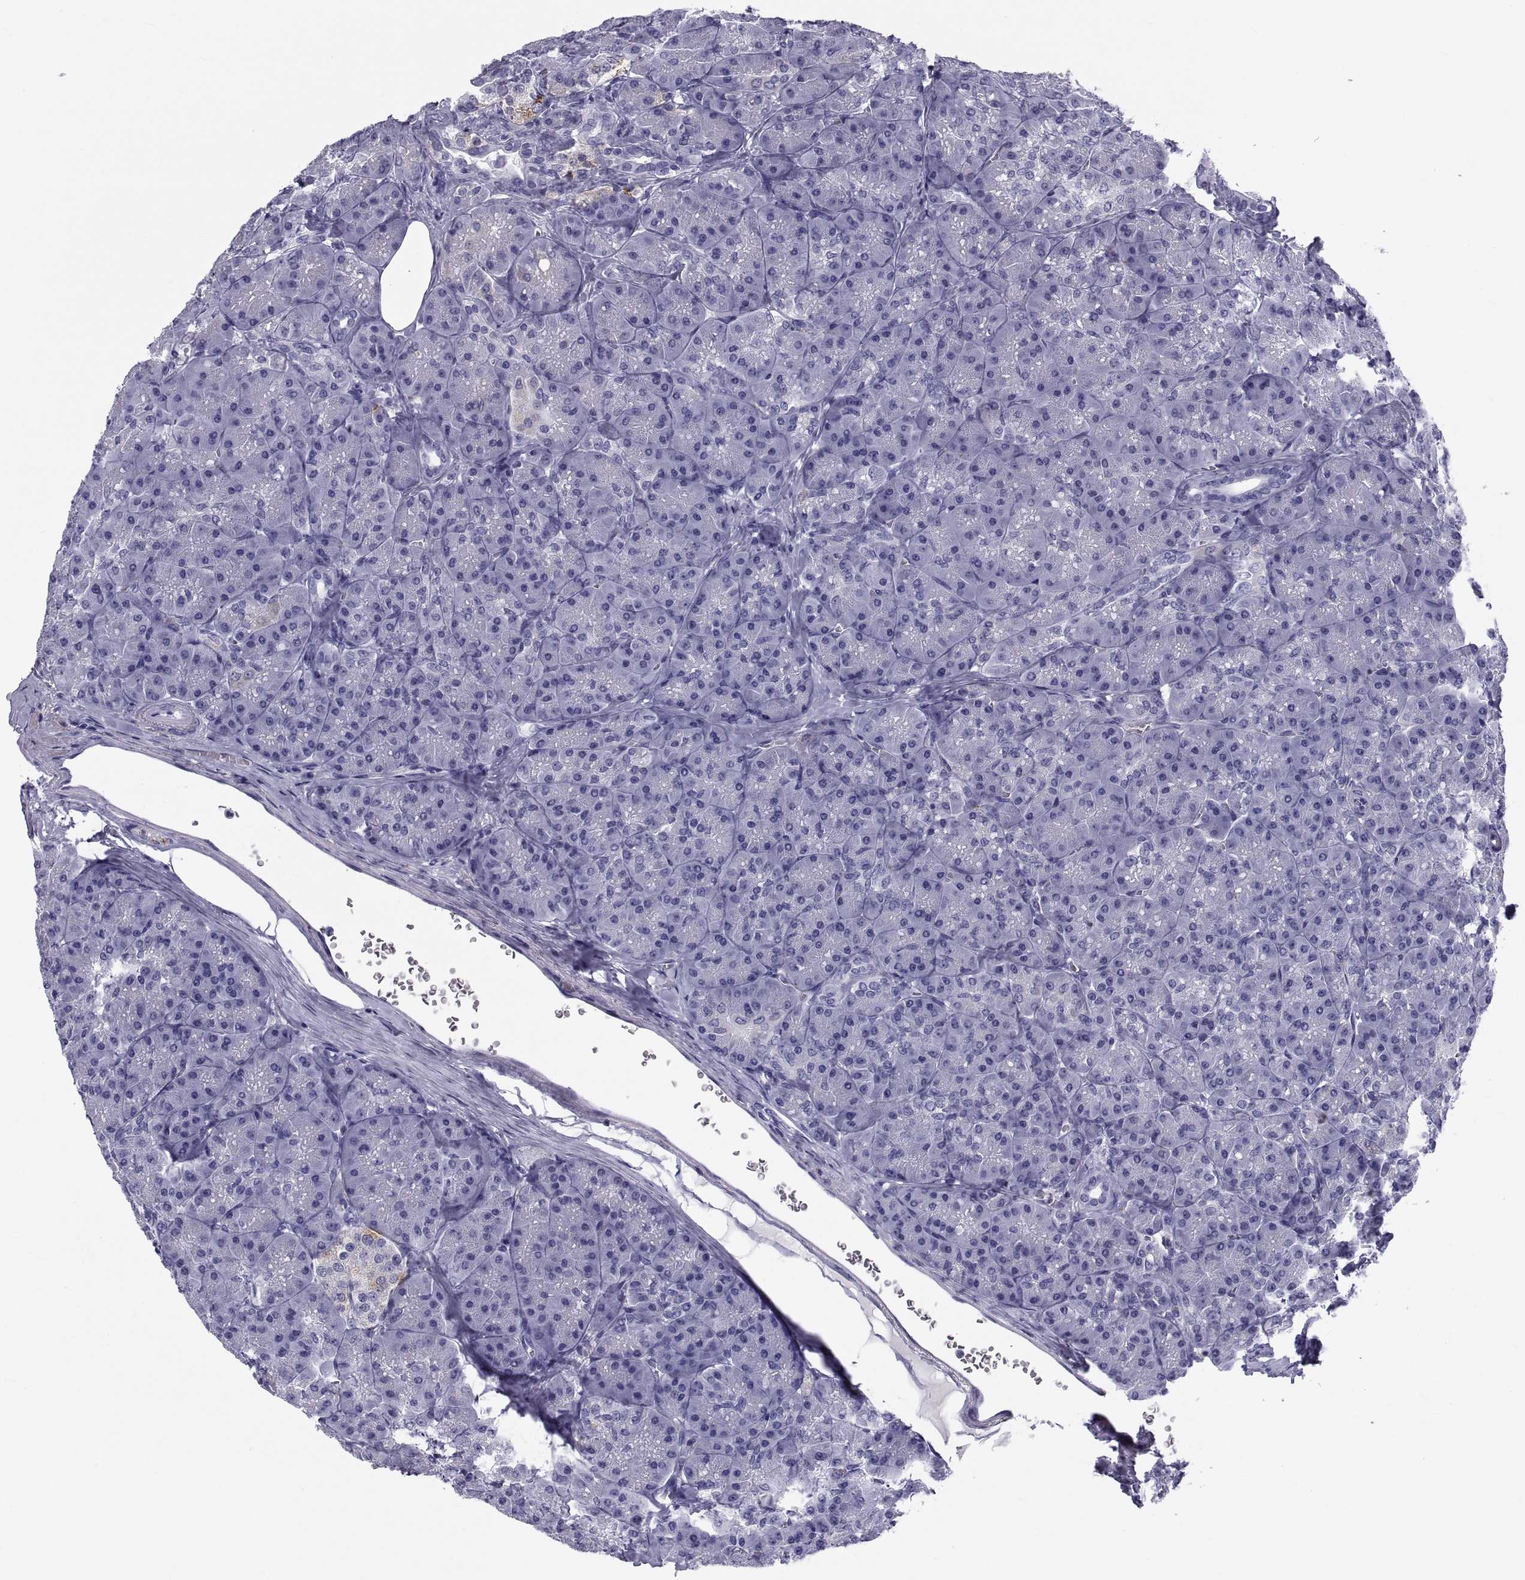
{"staining": {"intensity": "negative", "quantity": "none", "location": "none"}, "tissue": "pancreas", "cell_type": "Exocrine glandular cells", "image_type": "normal", "snomed": [{"axis": "morphology", "description": "Normal tissue, NOS"}, {"axis": "topography", "description": "Pancreas"}], "caption": "This image is of unremarkable pancreas stained with immunohistochemistry to label a protein in brown with the nuclei are counter-stained blue. There is no expression in exocrine glandular cells. (Brightfield microscopy of DAB (3,3'-diaminobenzidine) IHC at high magnification).", "gene": "DEFB129", "patient": {"sex": "male", "age": 57}}